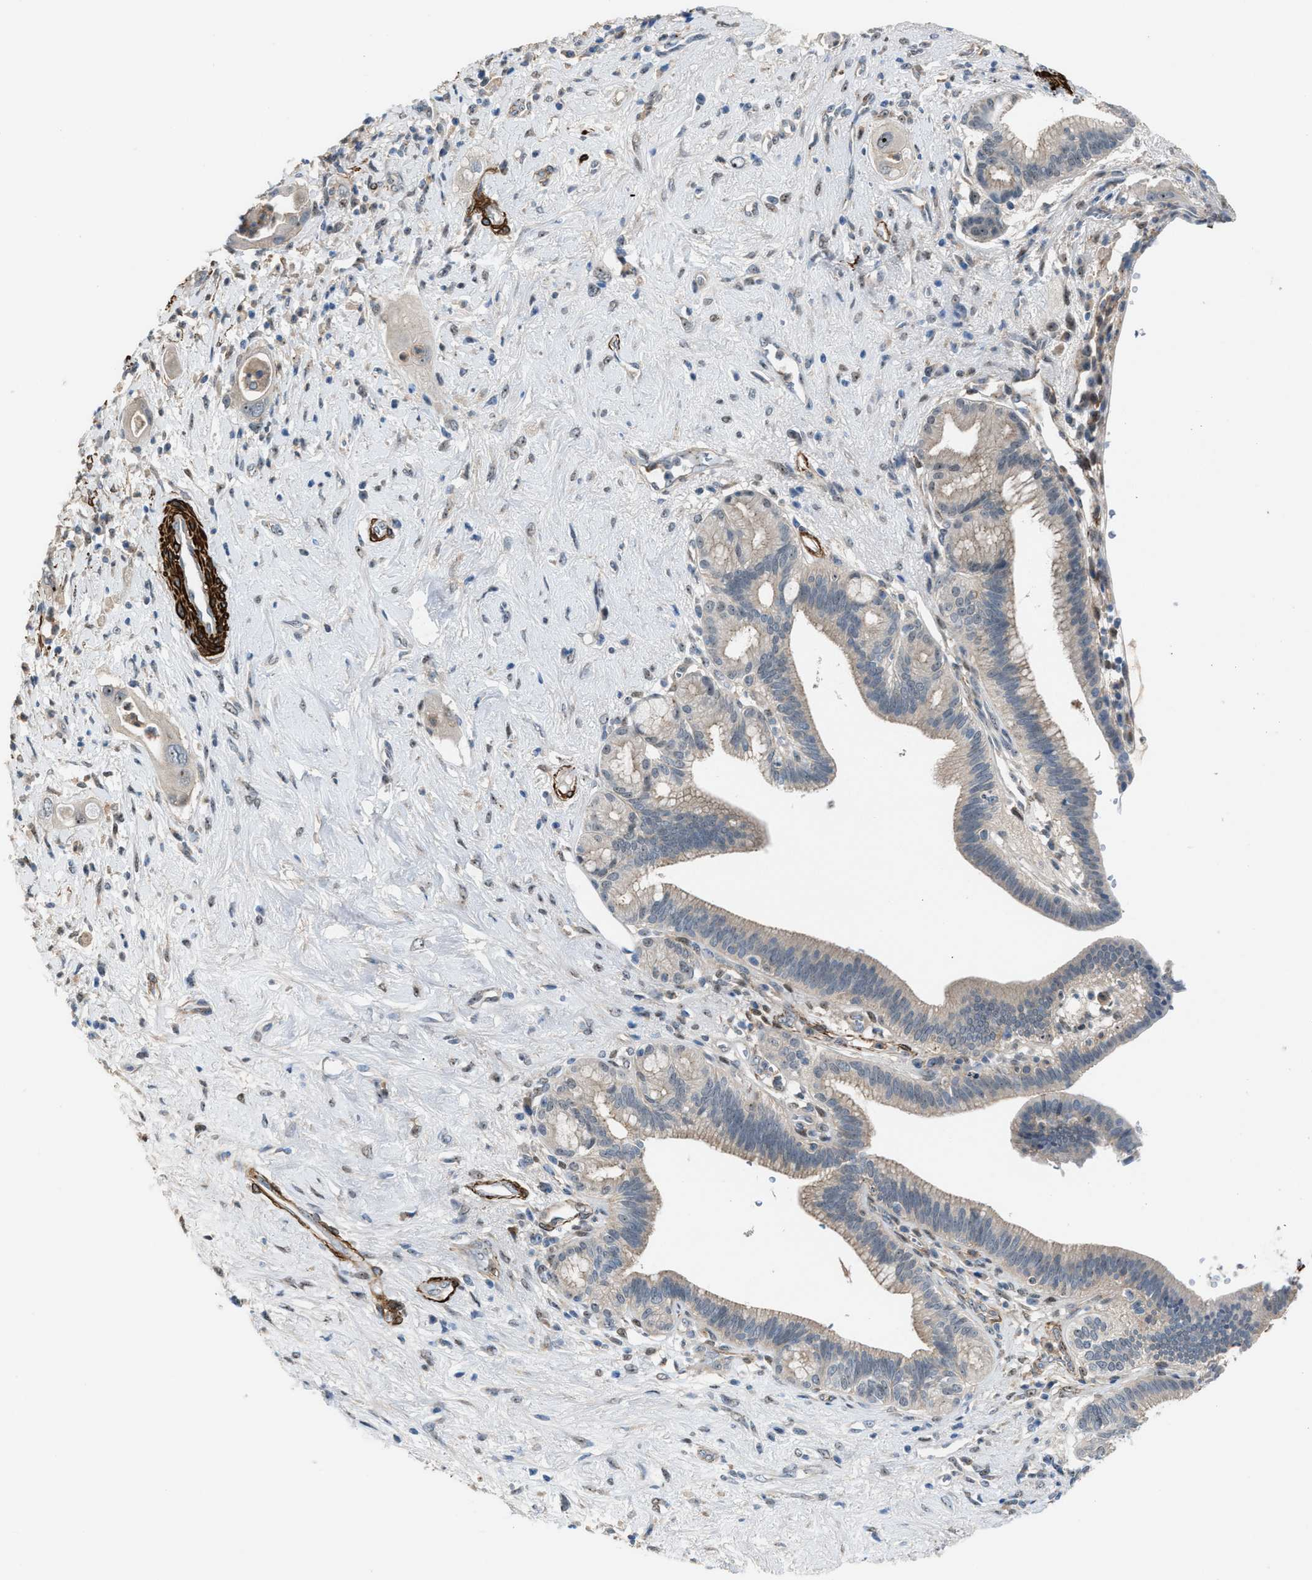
{"staining": {"intensity": "moderate", "quantity": "<25%", "location": "nuclear"}, "tissue": "pancreatic cancer", "cell_type": "Tumor cells", "image_type": "cancer", "snomed": [{"axis": "morphology", "description": "Adenocarcinoma, NOS"}, {"axis": "topography", "description": "Pancreas"}], "caption": "Adenocarcinoma (pancreatic) stained for a protein shows moderate nuclear positivity in tumor cells.", "gene": "NQO2", "patient": {"sex": "male", "age": 59}}